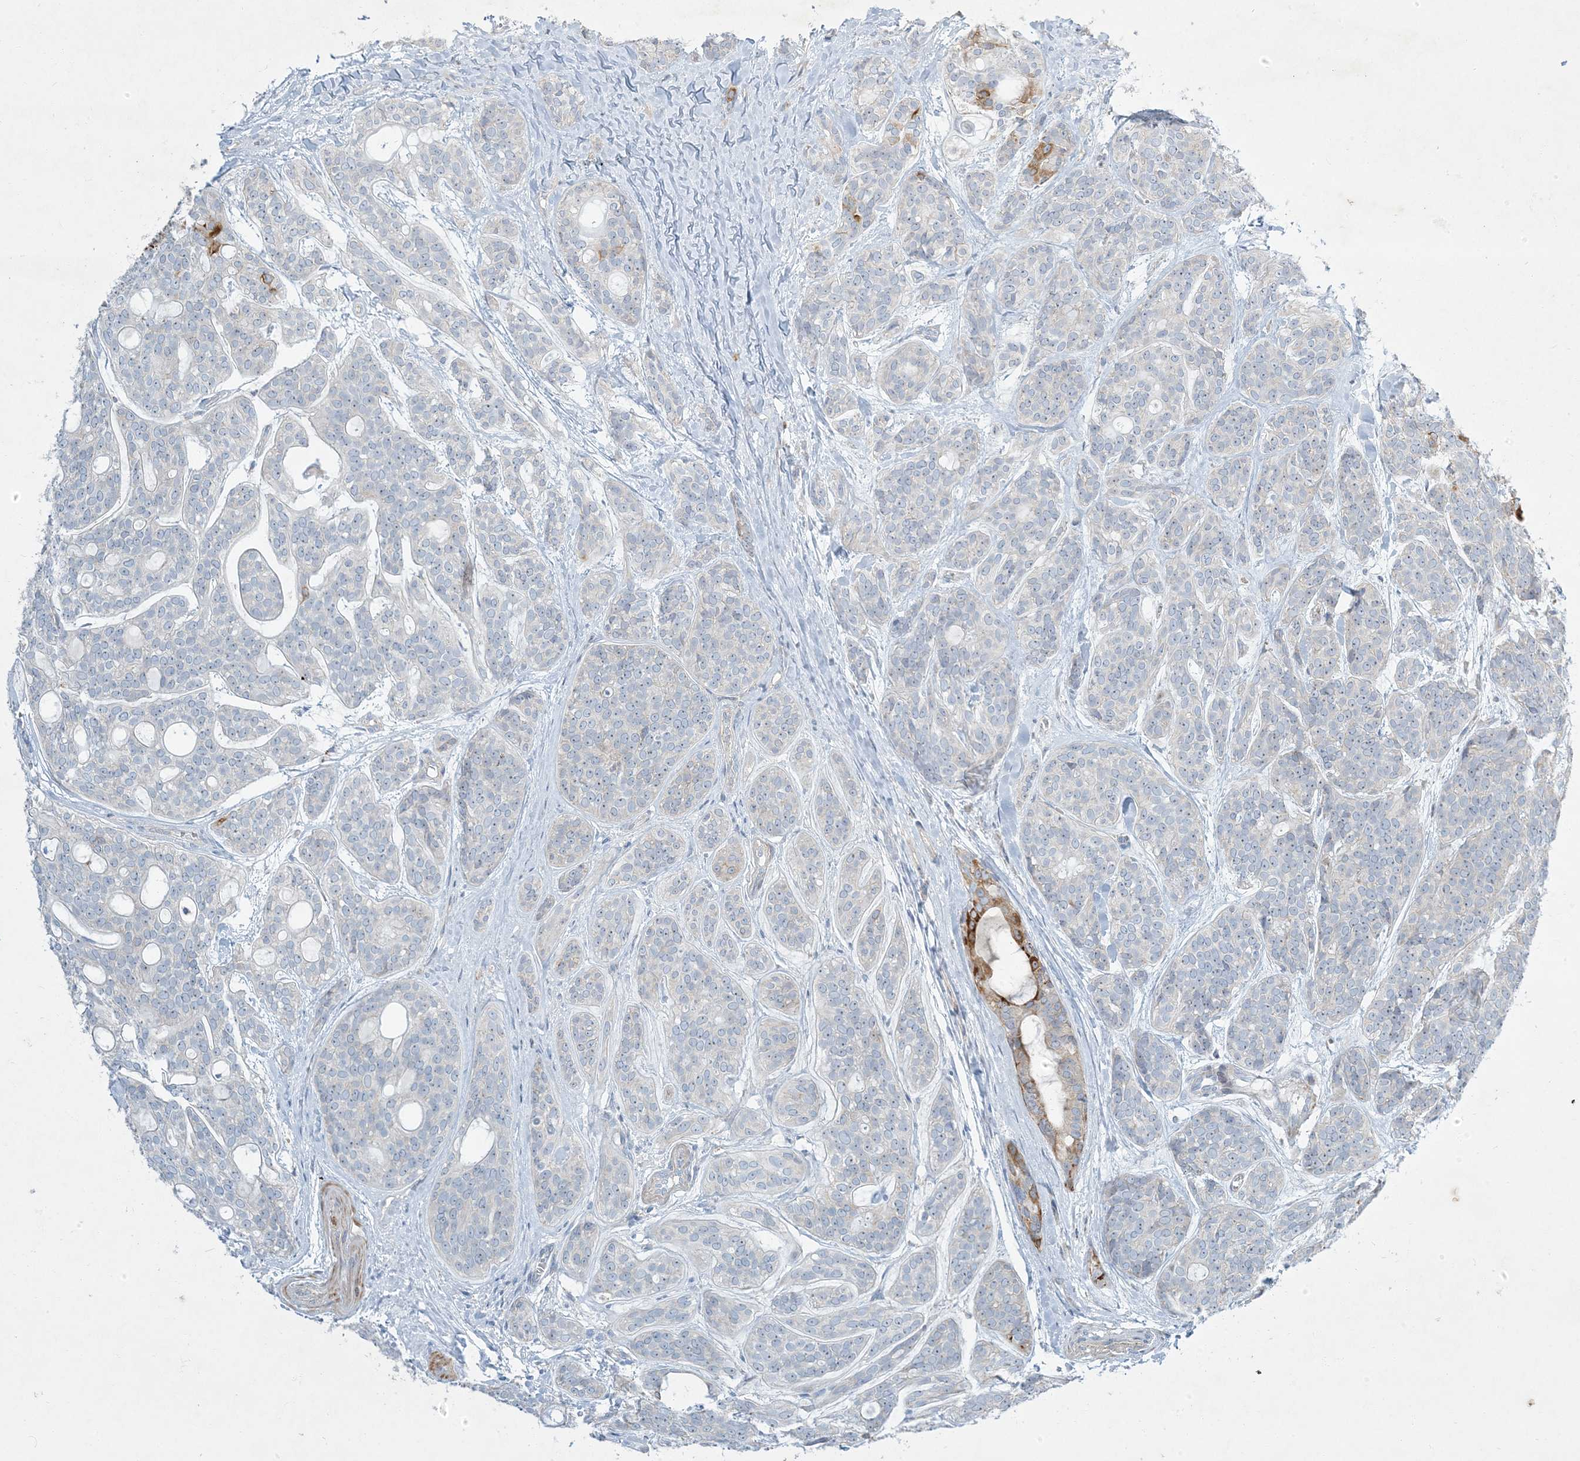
{"staining": {"intensity": "negative", "quantity": "none", "location": "none"}, "tissue": "head and neck cancer", "cell_type": "Tumor cells", "image_type": "cancer", "snomed": [{"axis": "morphology", "description": "Adenocarcinoma, NOS"}, {"axis": "topography", "description": "Head-Neck"}], "caption": "The IHC photomicrograph has no significant expression in tumor cells of head and neck adenocarcinoma tissue.", "gene": "LTN1", "patient": {"sex": "male", "age": 66}}